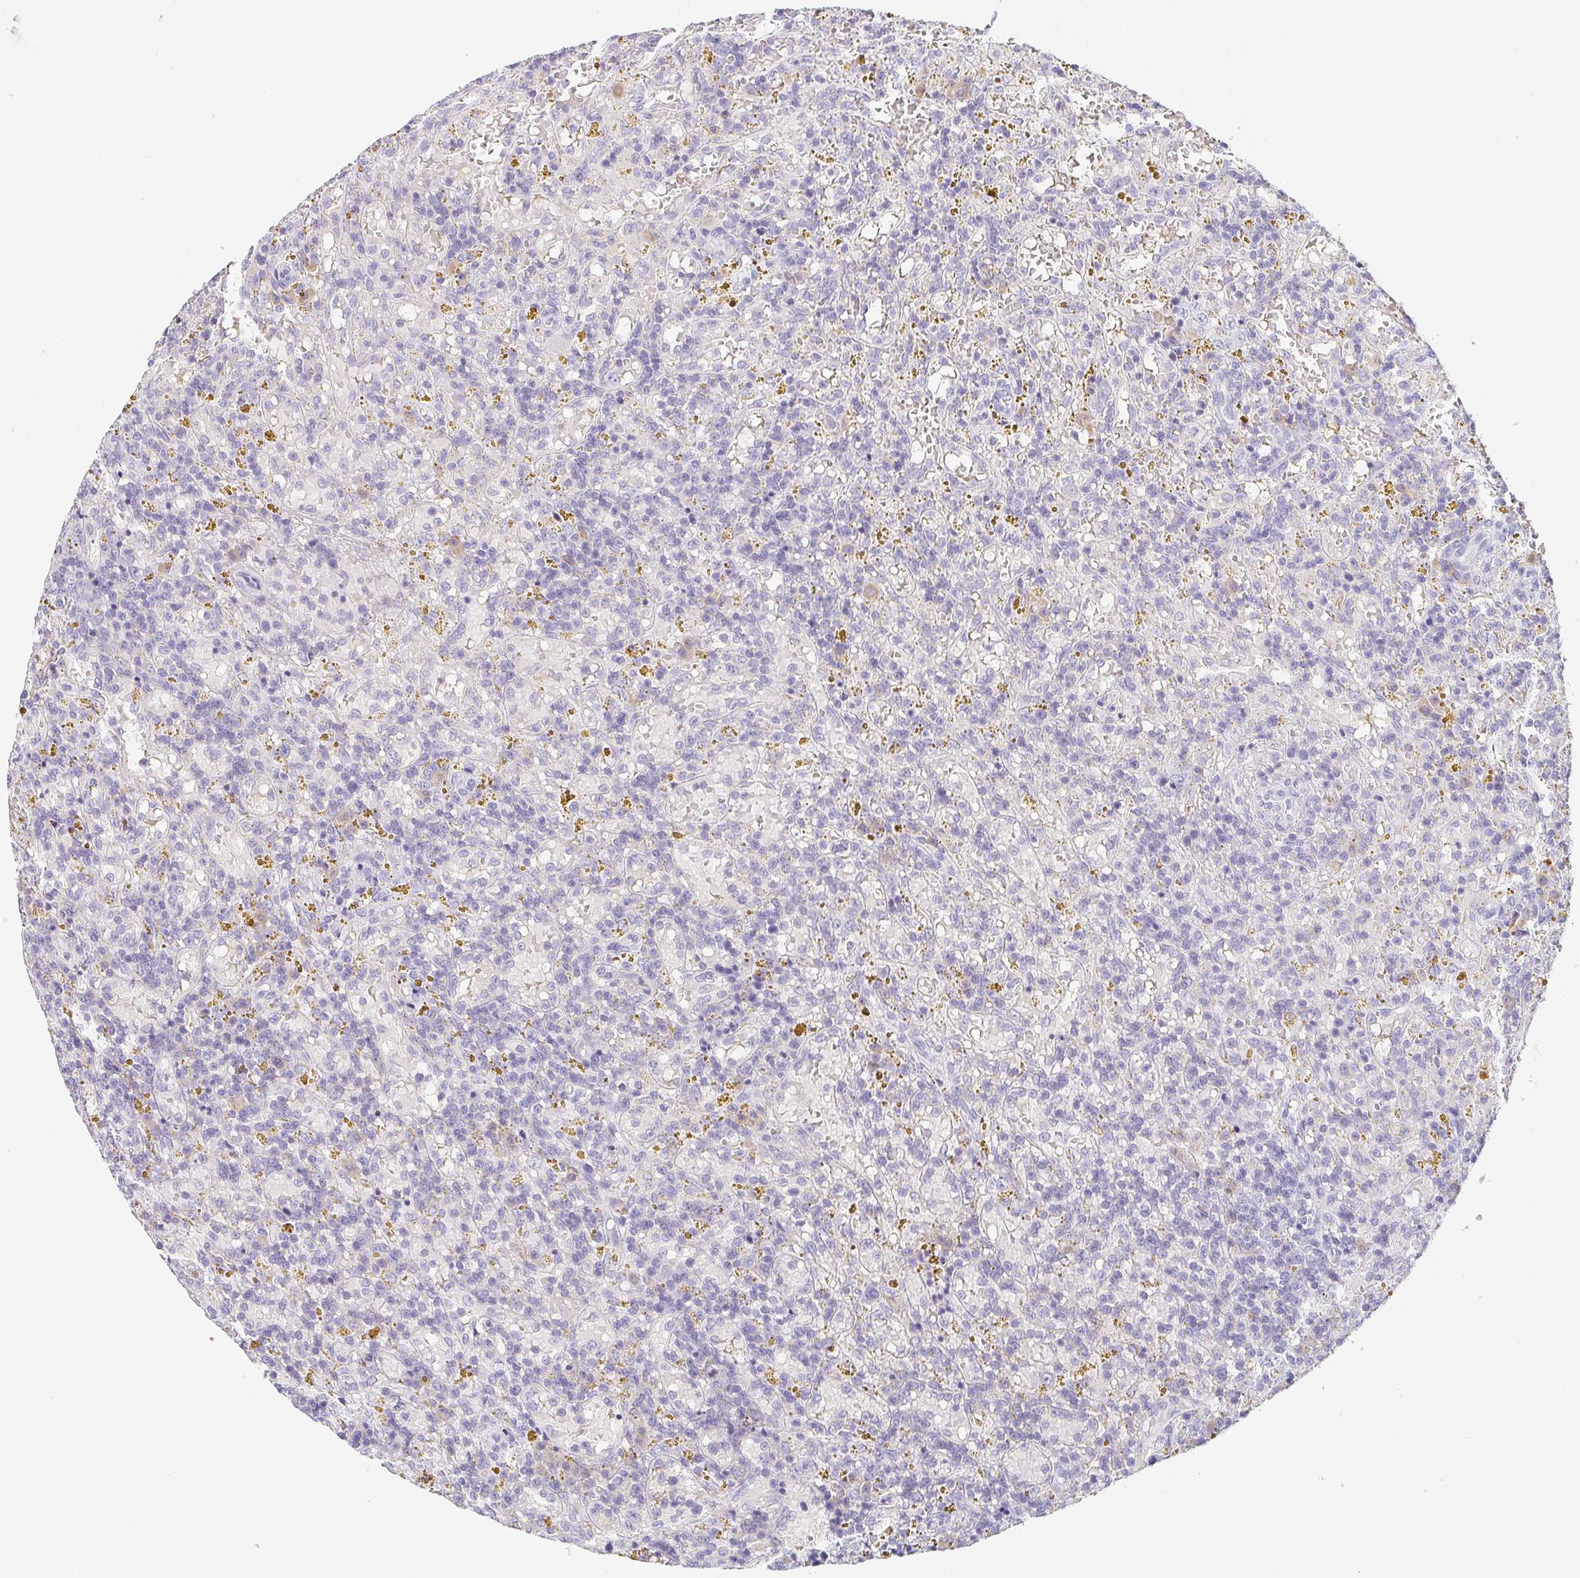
{"staining": {"intensity": "negative", "quantity": "none", "location": "none"}, "tissue": "lymphoma", "cell_type": "Tumor cells", "image_type": "cancer", "snomed": [{"axis": "morphology", "description": "Malignant lymphoma, non-Hodgkin's type, Low grade"}, {"axis": "topography", "description": "Spleen"}], "caption": "Immunohistochemistry image of neoplastic tissue: lymphoma stained with DAB exhibits no significant protein staining in tumor cells. Nuclei are stained in blue.", "gene": "PRR27", "patient": {"sex": "female", "age": 65}}